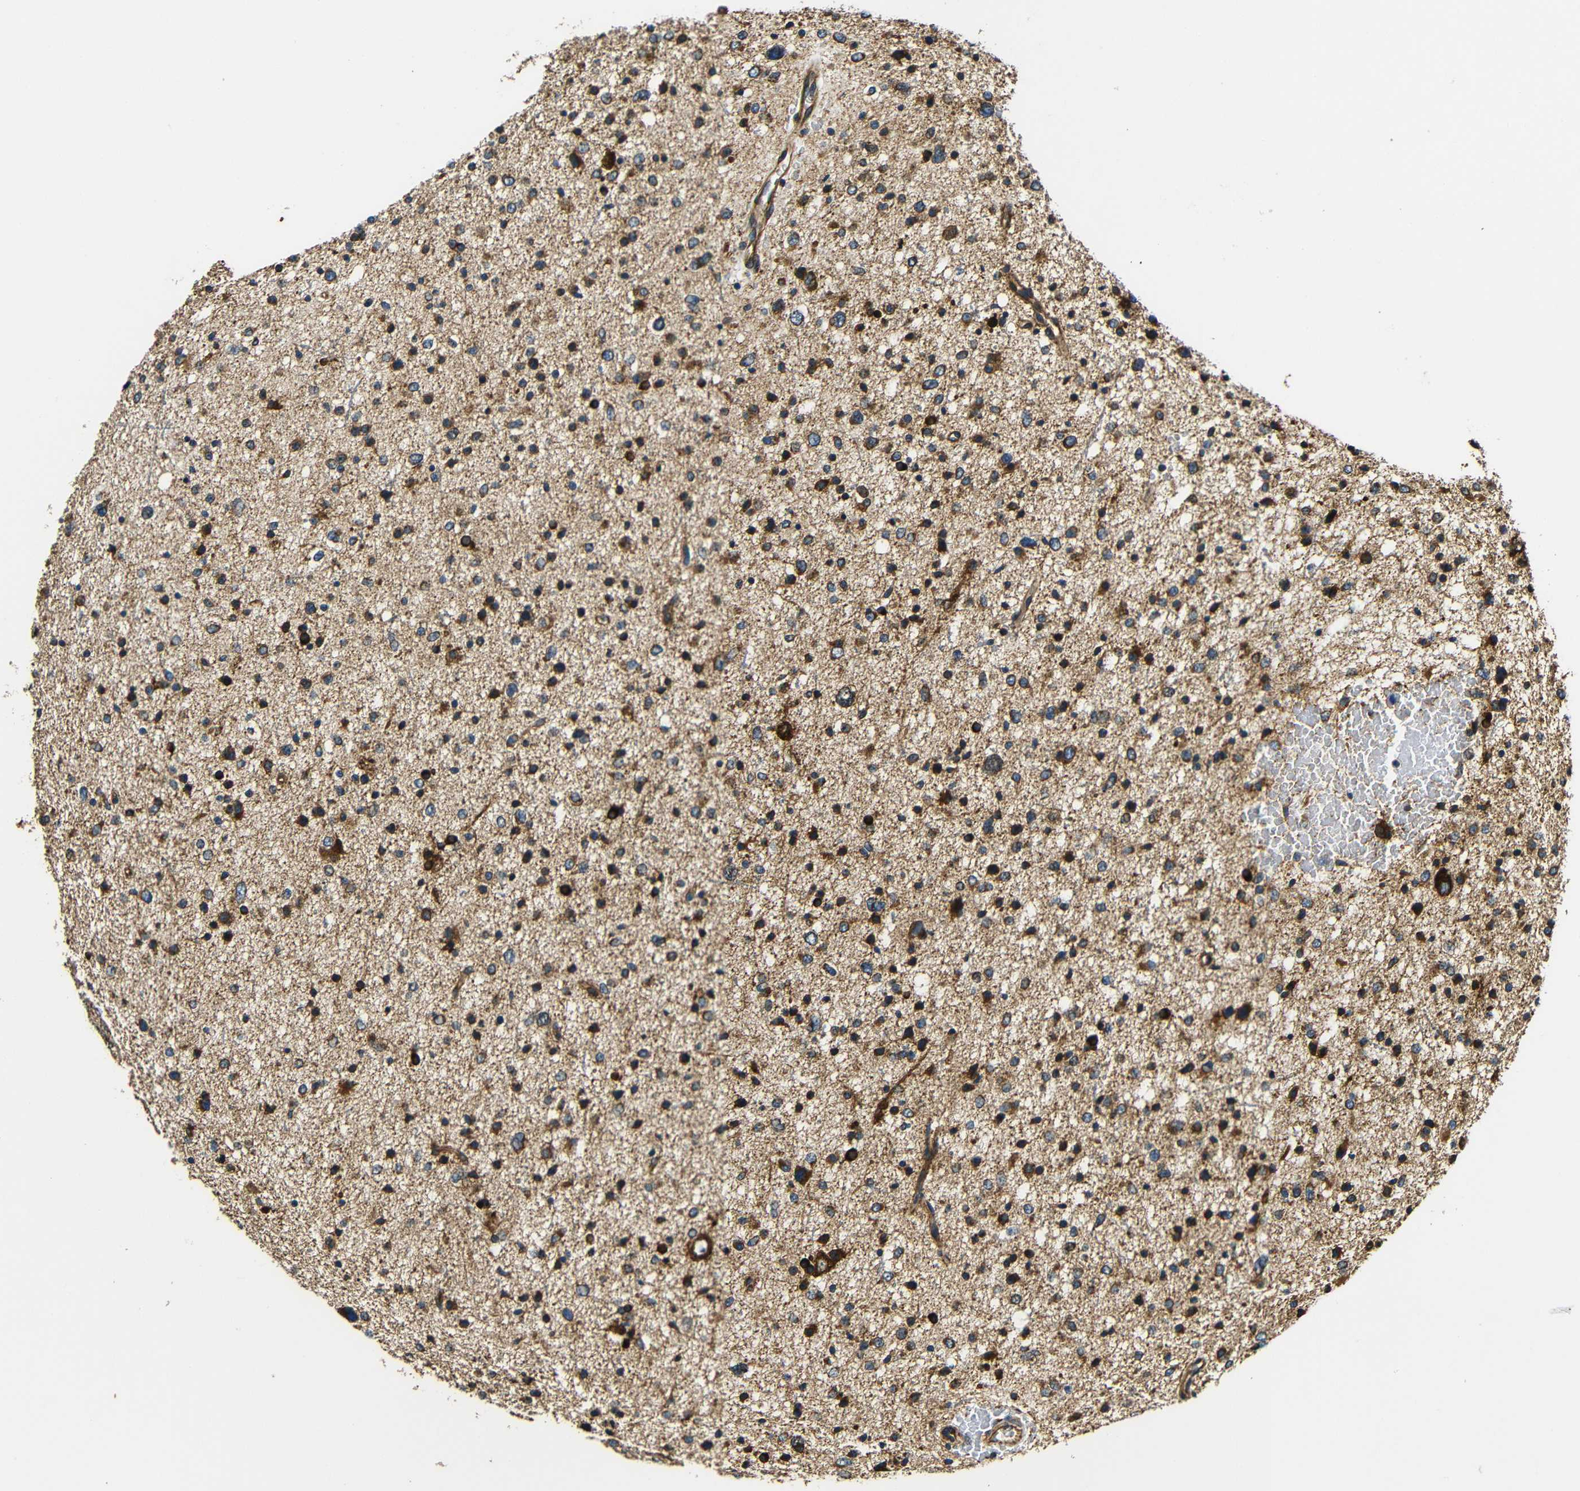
{"staining": {"intensity": "strong", "quantity": ">75%", "location": "cytoplasmic/membranous"}, "tissue": "glioma", "cell_type": "Tumor cells", "image_type": "cancer", "snomed": [{"axis": "morphology", "description": "Glioma, malignant, Low grade"}, {"axis": "topography", "description": "Brain"}], "caption": "Immunohistochemical staining of human glioma reveals strong cytoplasmic/membranous protein staining in approximately >75% of tumor cells.", "gene": "VAPB", "patient": {"sex": "female", "age": 37}}